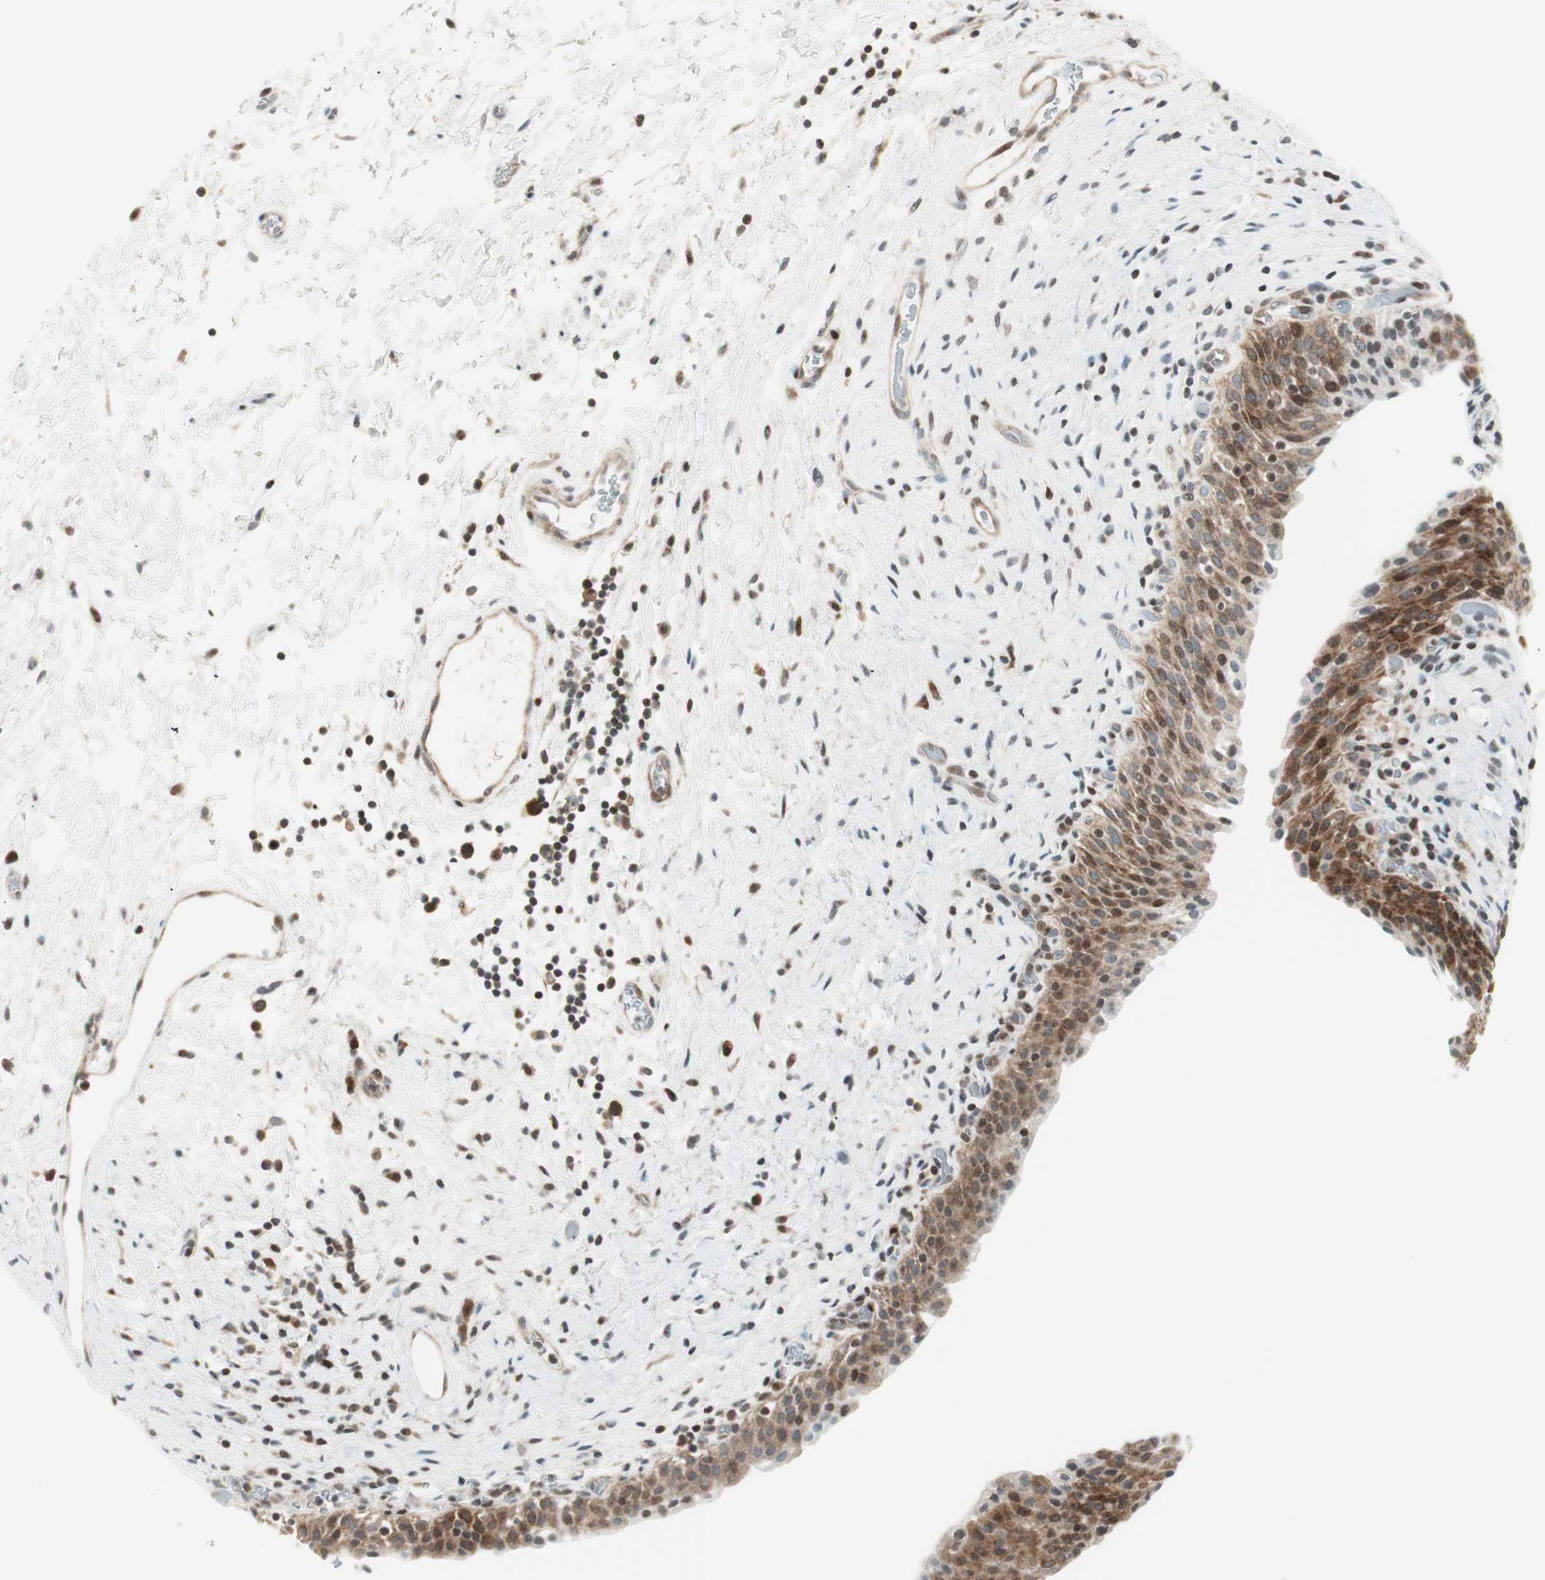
{"staining": {"intensity": "moderate", "quantity": ">75%", "location": "cytoplasmic/membranous,nuclear"}, "tissue": "urinary bladder", "cell_type": "Urothelial cells", "image_type": "normal", "snomed": [{"axis": "morphology", "description": "Normal tissue, NOS"}, {"axis": "topography", "description": "Urinary bladder"}], "caption": "Immunohistochemical staining of unremarkable human urinary bladder shows >75% levels of moderate cytoplasmic/membranous,nuclear protein staining in approximately >75% of urothelial cells.", "gene": "TPT1", "patient": {"sex": "male", "age": 51}}